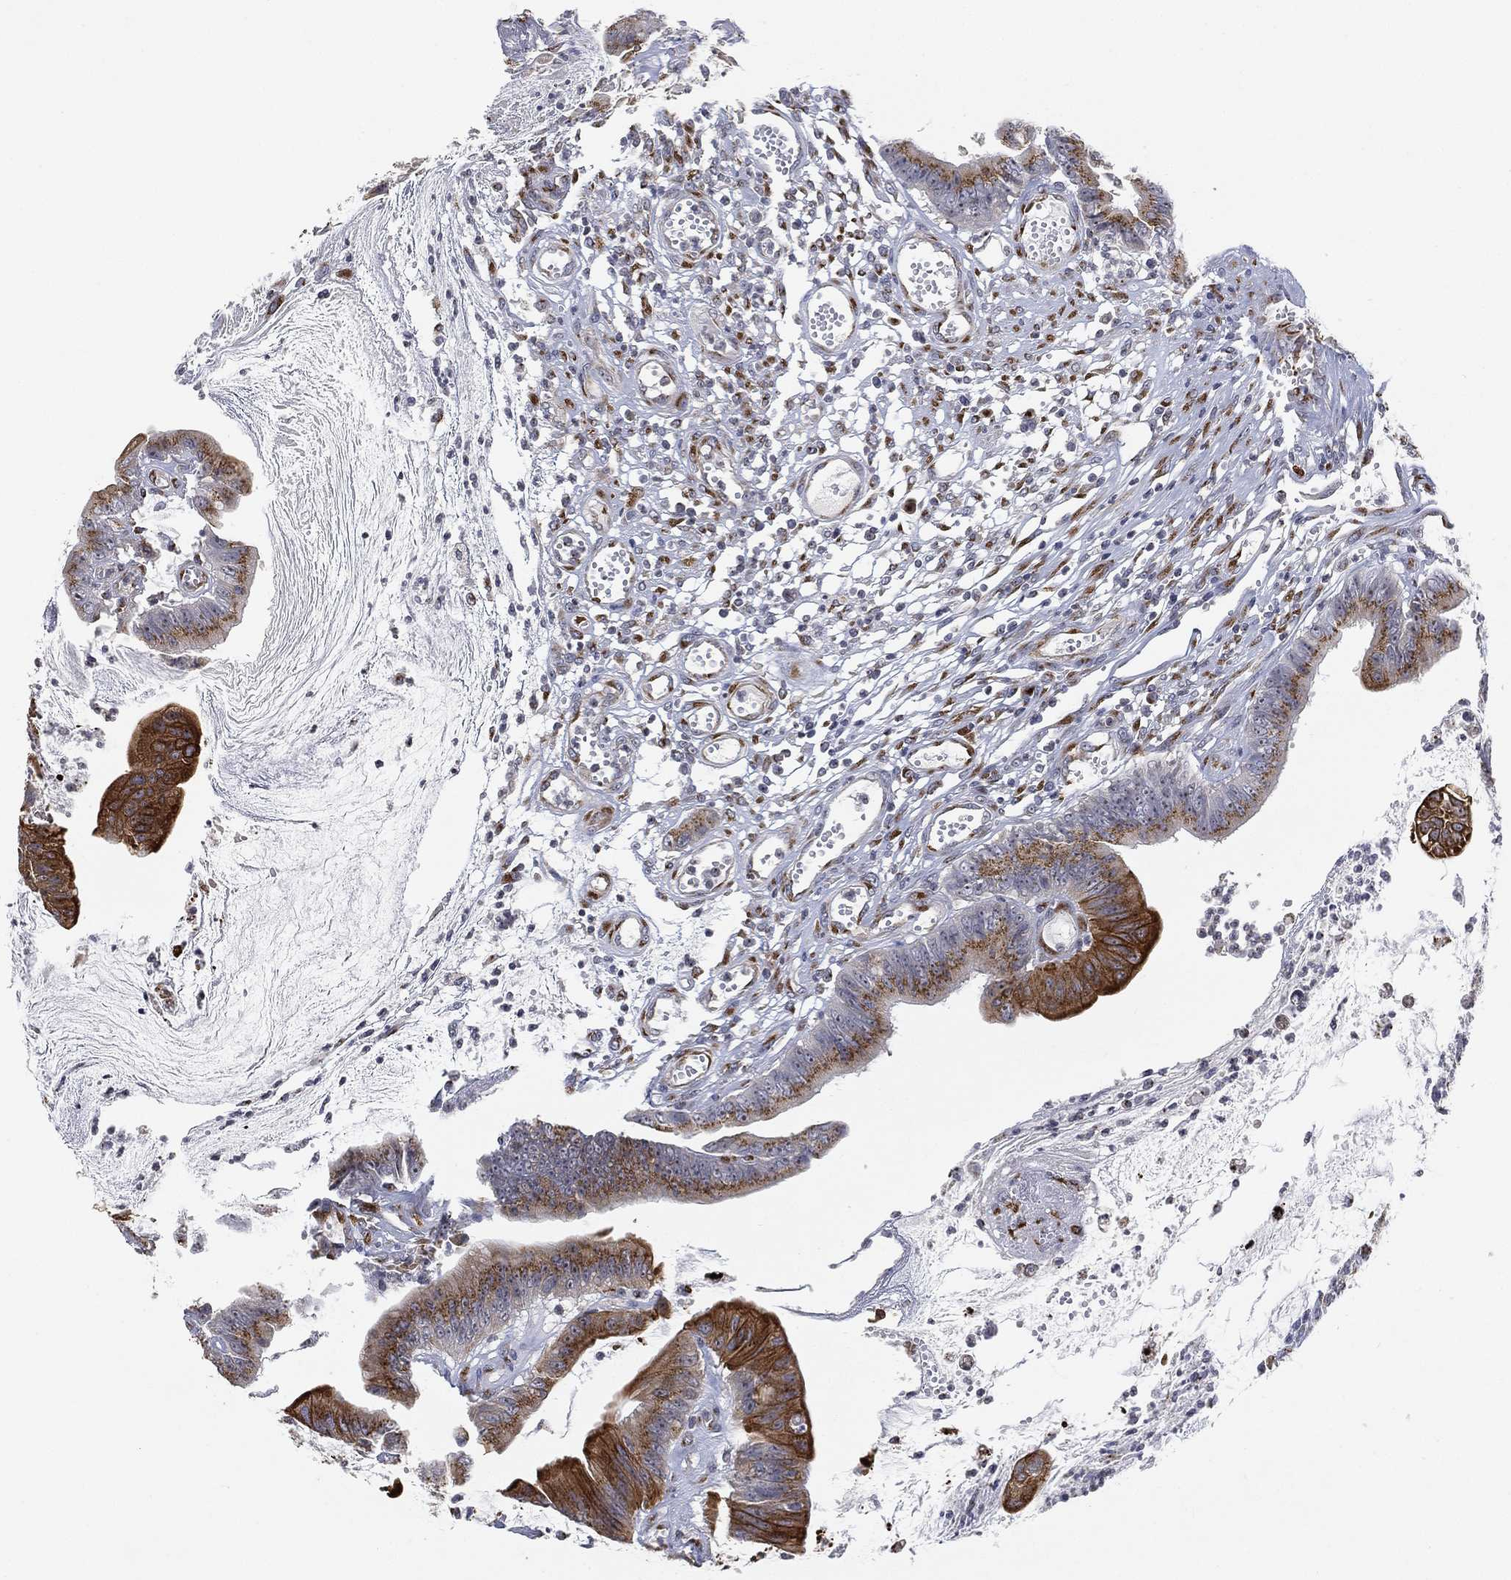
{"staining": {"intensity": "strong", "quantity": "25%-75%", "location": "cytoplasmic/membranous"}, "tissue": "colorectal cancer", "cell_type": "Tumor cells", "image_type": "cancer", "snomed": [{"axis": "morphology", "description": "Adenocarcinoma, NOS"}, {"axis": "topography", "description": "Colon"}], "caption": "The histopathology image reveals a brown stain indicating the presence of a protein in the cytoplasmic/membranous of tumor cells in colorectal cancer.", "gene": "TICAM1", "patient": {"sex": "female", "age": 69}}